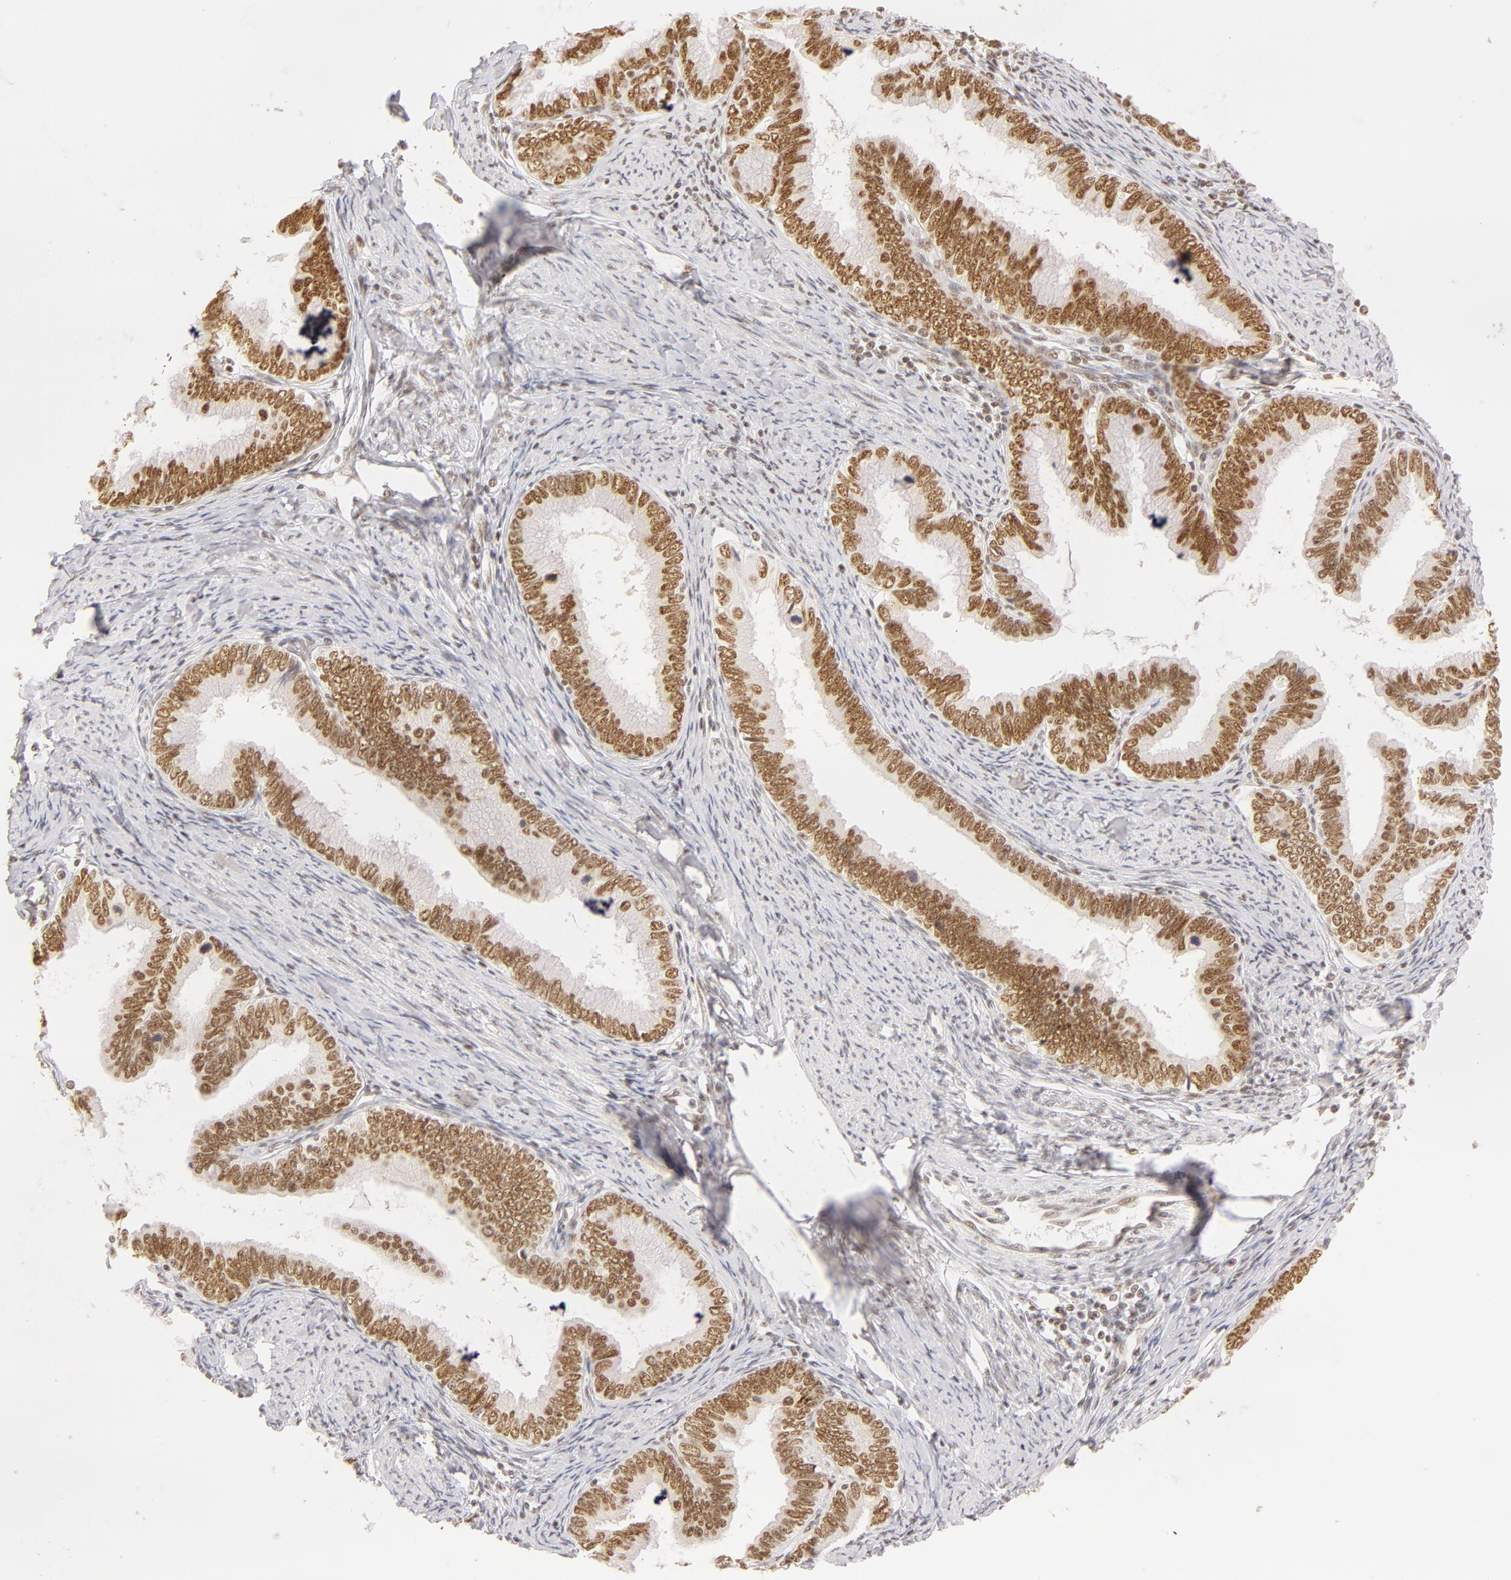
{"staining": {"intensity": "moderate", "quantity": ">75%", "location": "nuclear"}, "tissue": "cervical cancer", "cell_type": "Tumor cells", "image_type": "cancer", "snomed": [{"axis": "morphology", "description": "Adenocarcinoma, NOS"}, {"axis": "topography", "description": "Cervix"}], "caption": "Cervical cancer (adenocarcinoma) stained for a protein reveals moderate nuclear positivity in tumor cells. (Brightfield microscopy of DAB IHC at high magnification).", "gene": "RBM39", "patient": {"sex": "female", "age": 49}}